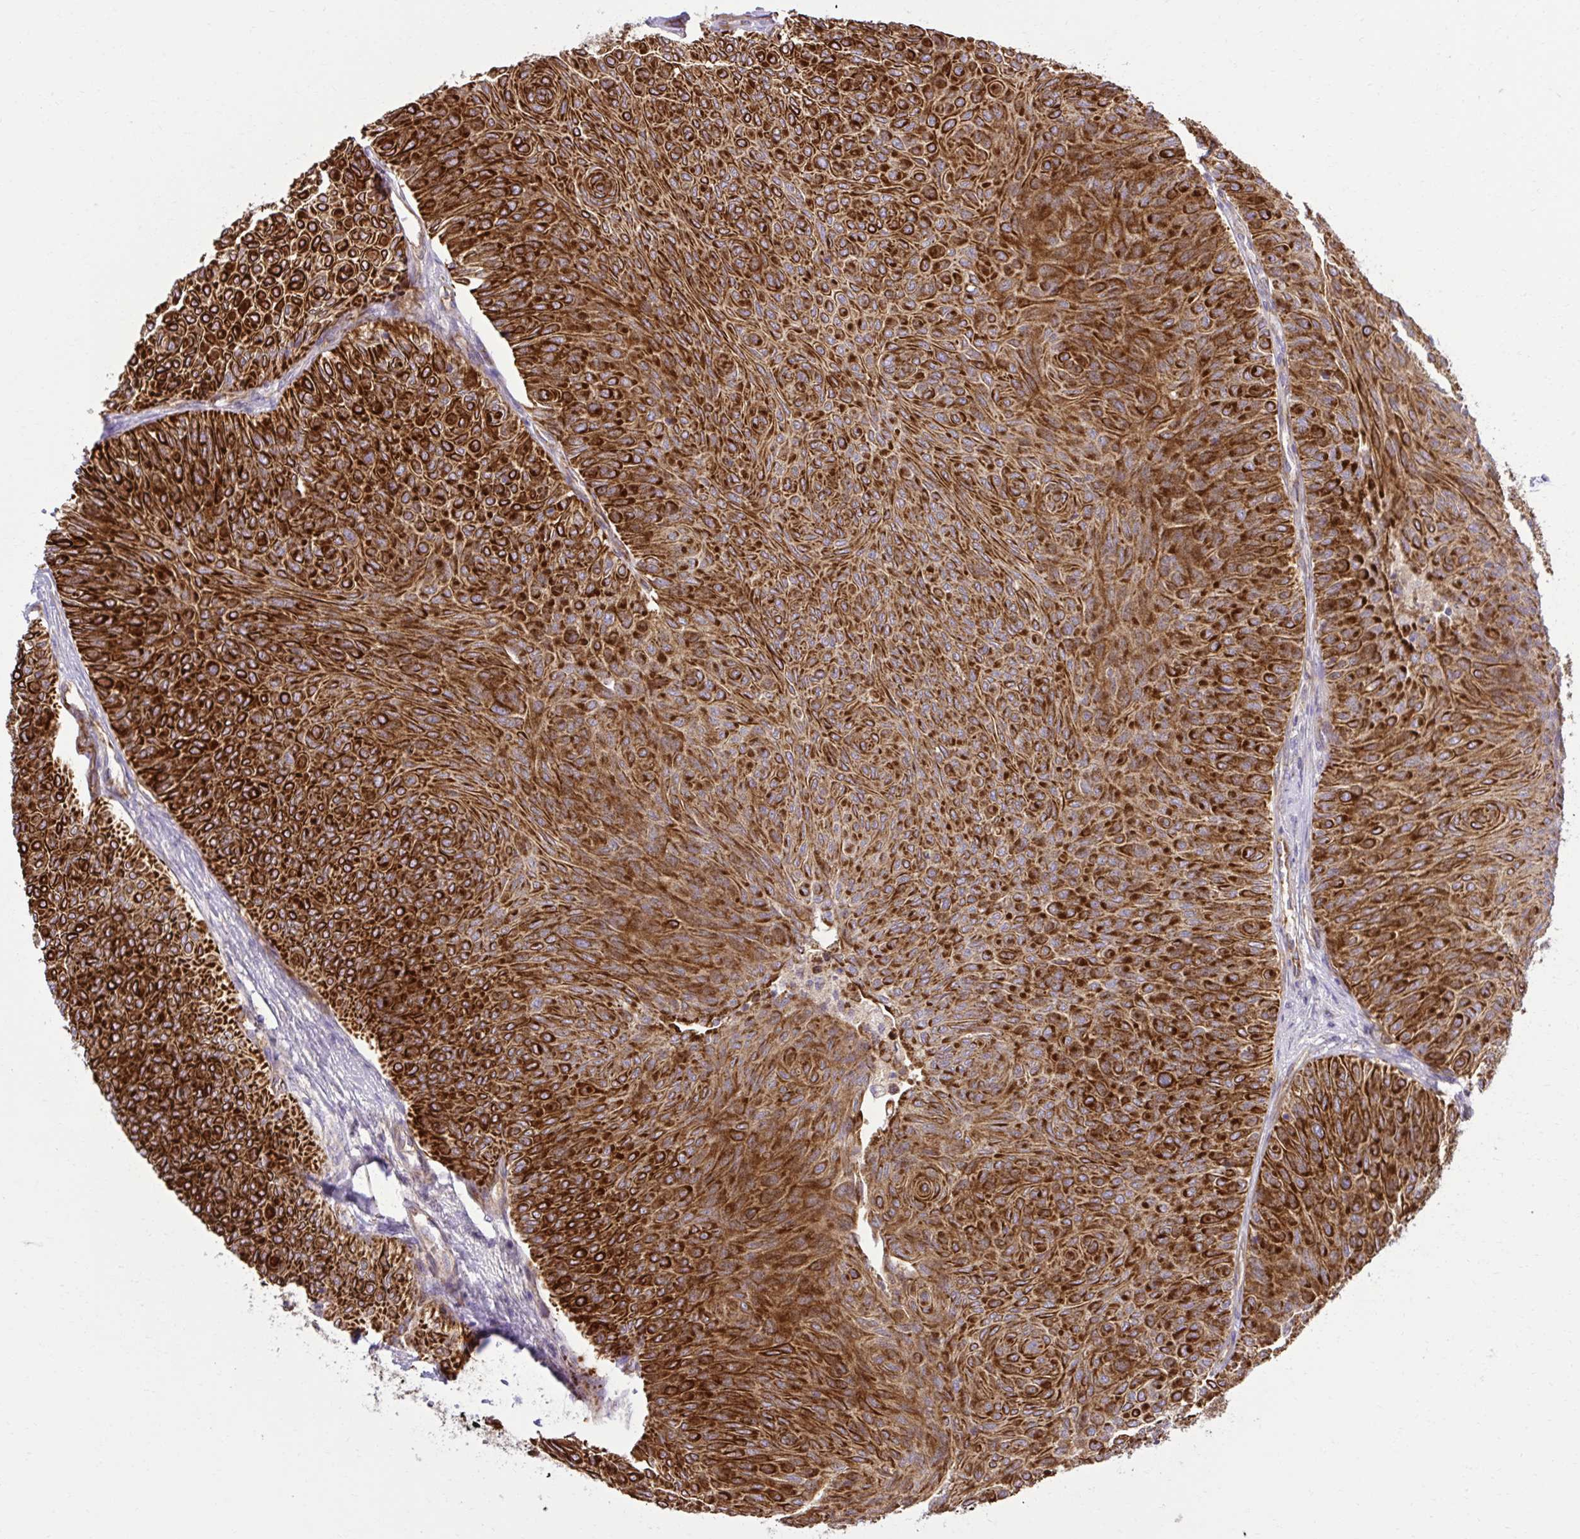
{"staining": {"intensity": "strong", "quantity": ">75%", "location": "cytoplasmic/membranous"}, "tissue": "urothelial cancer", "cell_type": "Tumor cells", "image_type": "cancer", "snomed": [{"axis": "morphology", "description": "Urothelial carcinoma, Low grade"}, {"axis": "topography", "description": "Urinary bladder"}], "caption": "A histopathology image showing strong cytoplasmic/membranous staining in approximately >75% of tumor cells in urothelial cancer, as visualized by brown immunohistochemical staining.", "gene": "LIMS1", "patient": {"sex": "male", "age": 78}}